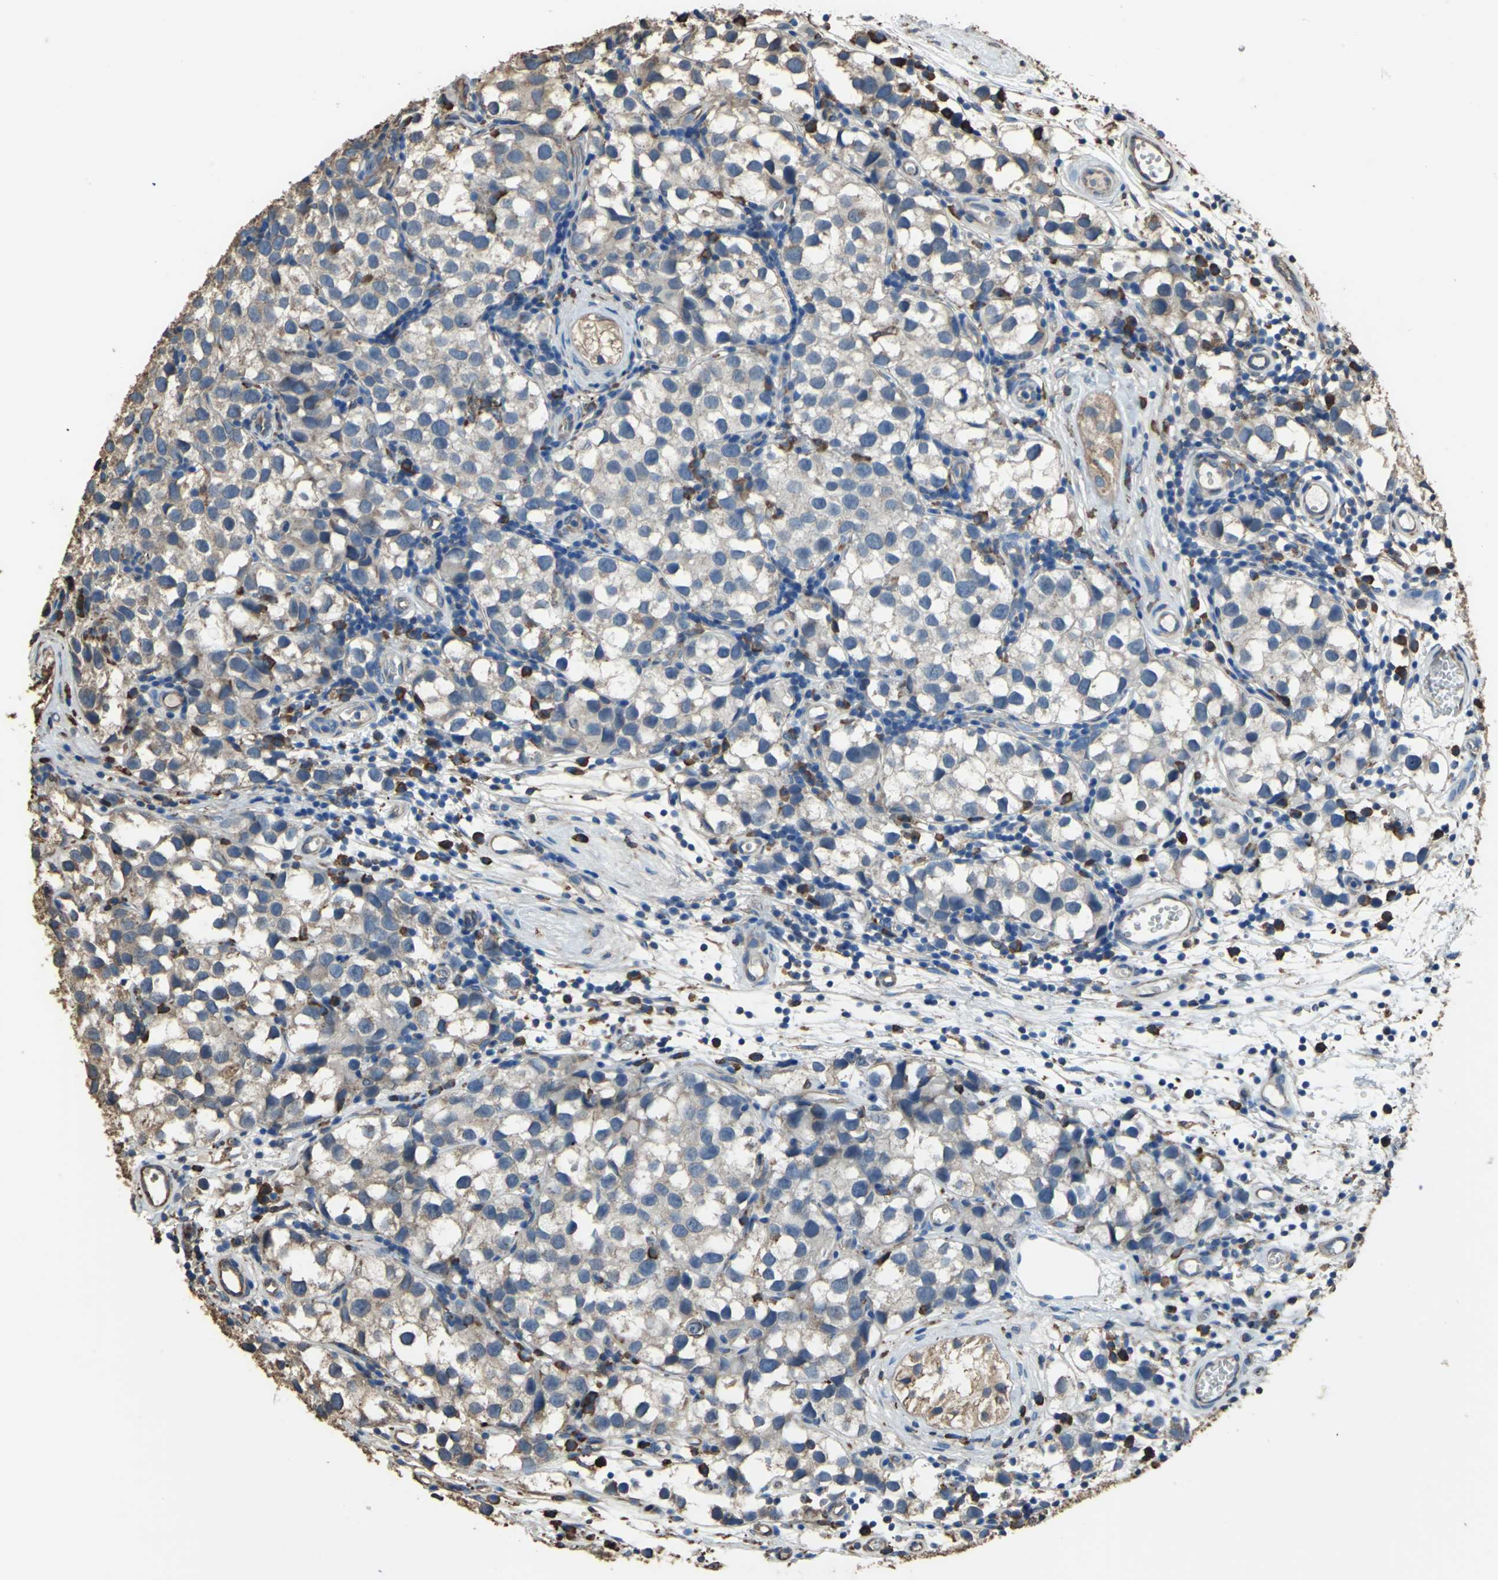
{"staining": {"intensity": "weak", "quantity": "25%-75%", "location": "cytoplasmic/membranous"}, "tissue": "testis cancer", "cell_type": "Tumor cells", "image_type": "cancer", "snomed": [{"axis": "morphology", "description": "Seminoma, NOS"}, {"axis": "topography", "description": "Testis"}], "caption": "Protein expression analysis of testis seminoma demonstrates weak cytoplasmic/membranous positivity in approximately 25%-75% of tumor cells.", "gene": "GPANK1", "patient": {"sex": "male", "age": 39}}